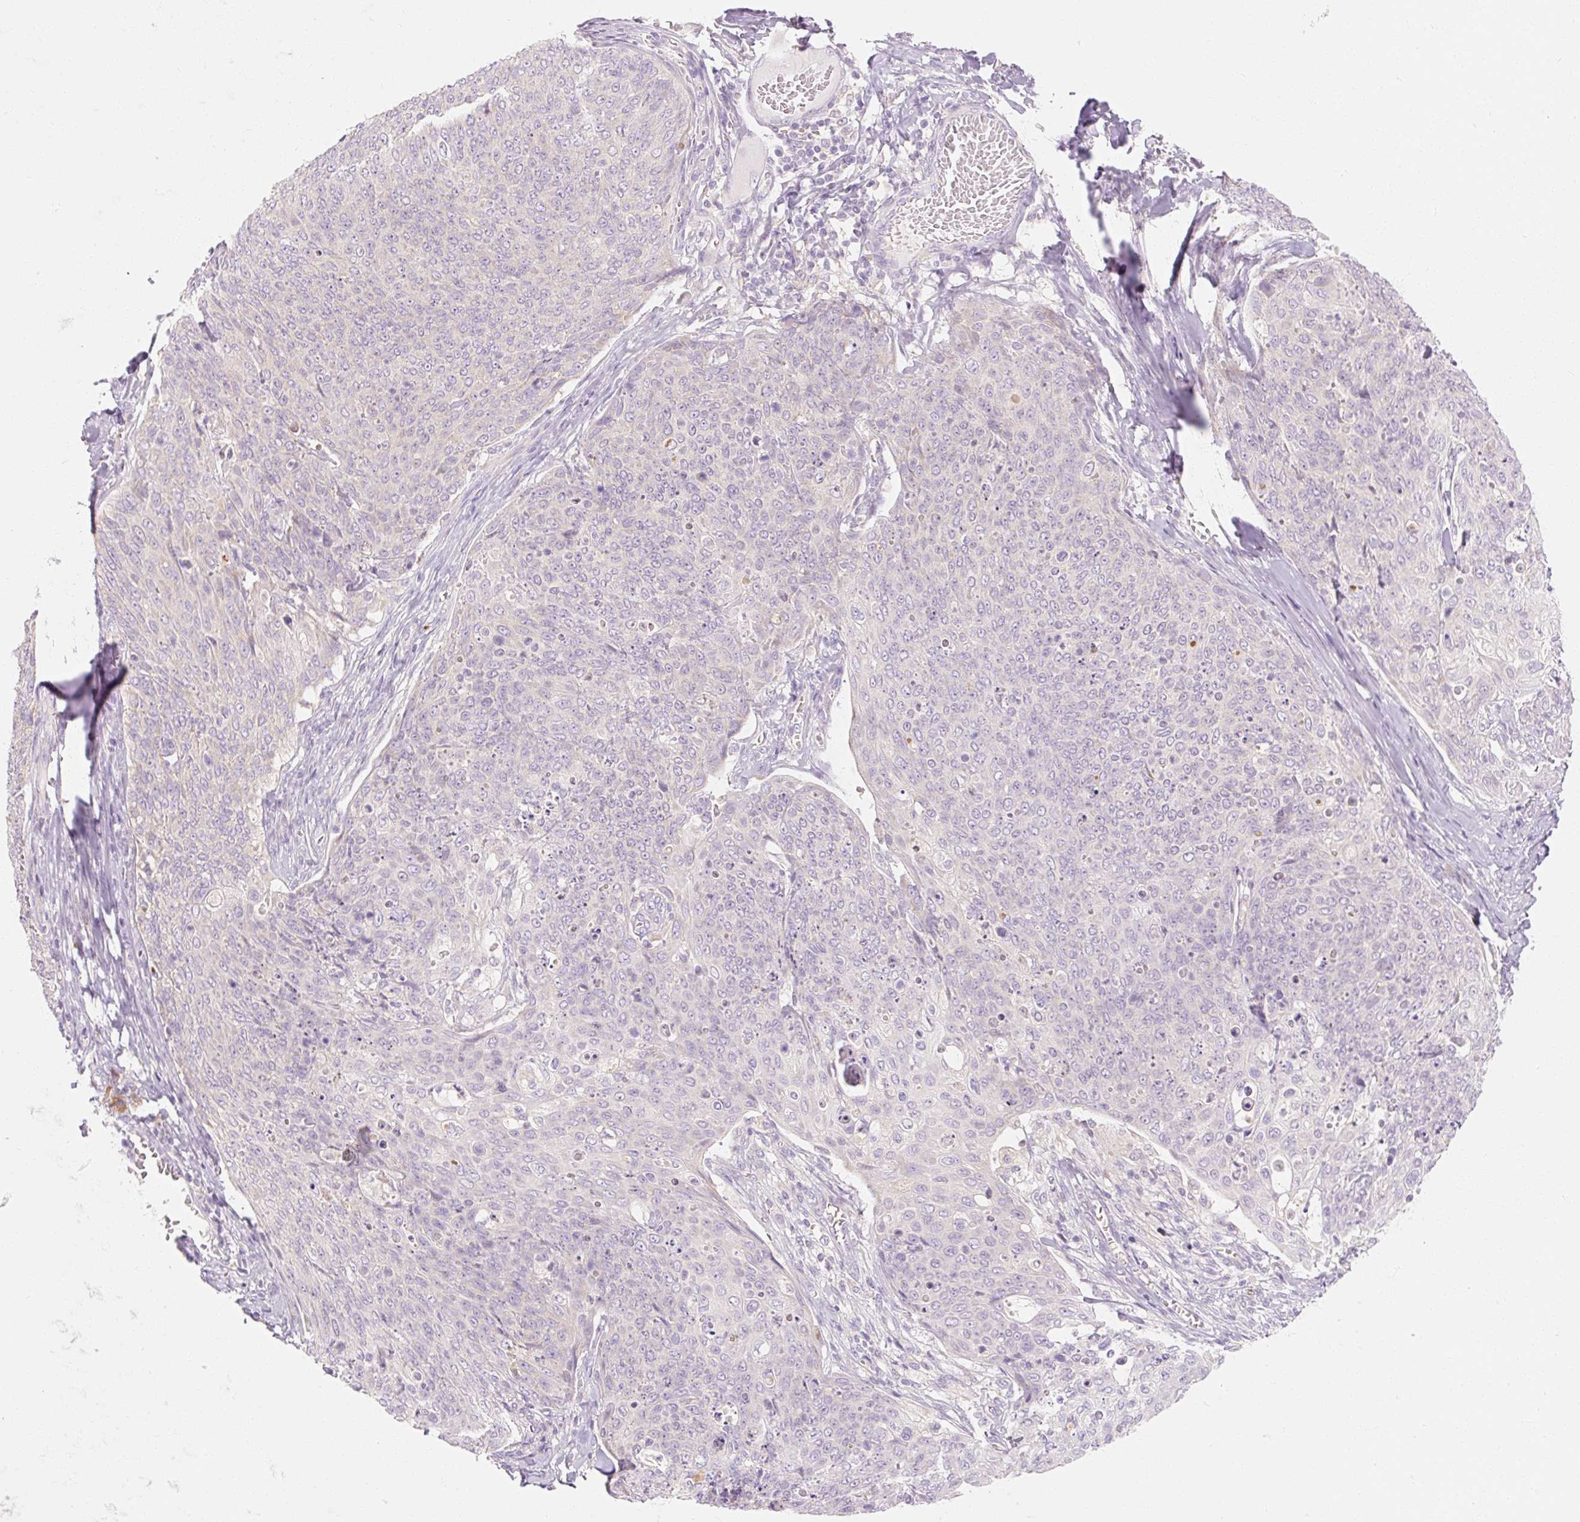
{"staining": {"intensity": "negative", "quantity": "none", "location": "none"}, "tissue": "skin cancer", "cell_type": "Tumor cells", "image_type": "cancer", "snomed": [{"axis": "morphology", "description": "Squamous cell carcinoma, NOS"}, {"axis": "topography", "description": "Skin"}, {"axis": "topography", "description": "Vulva"}], "caption": "Tumor cells show no significant protein expression in squamous cell carcinoma (skin).", "gene": "MYO1D", "patient": {"sex": "female", "age": 85}}